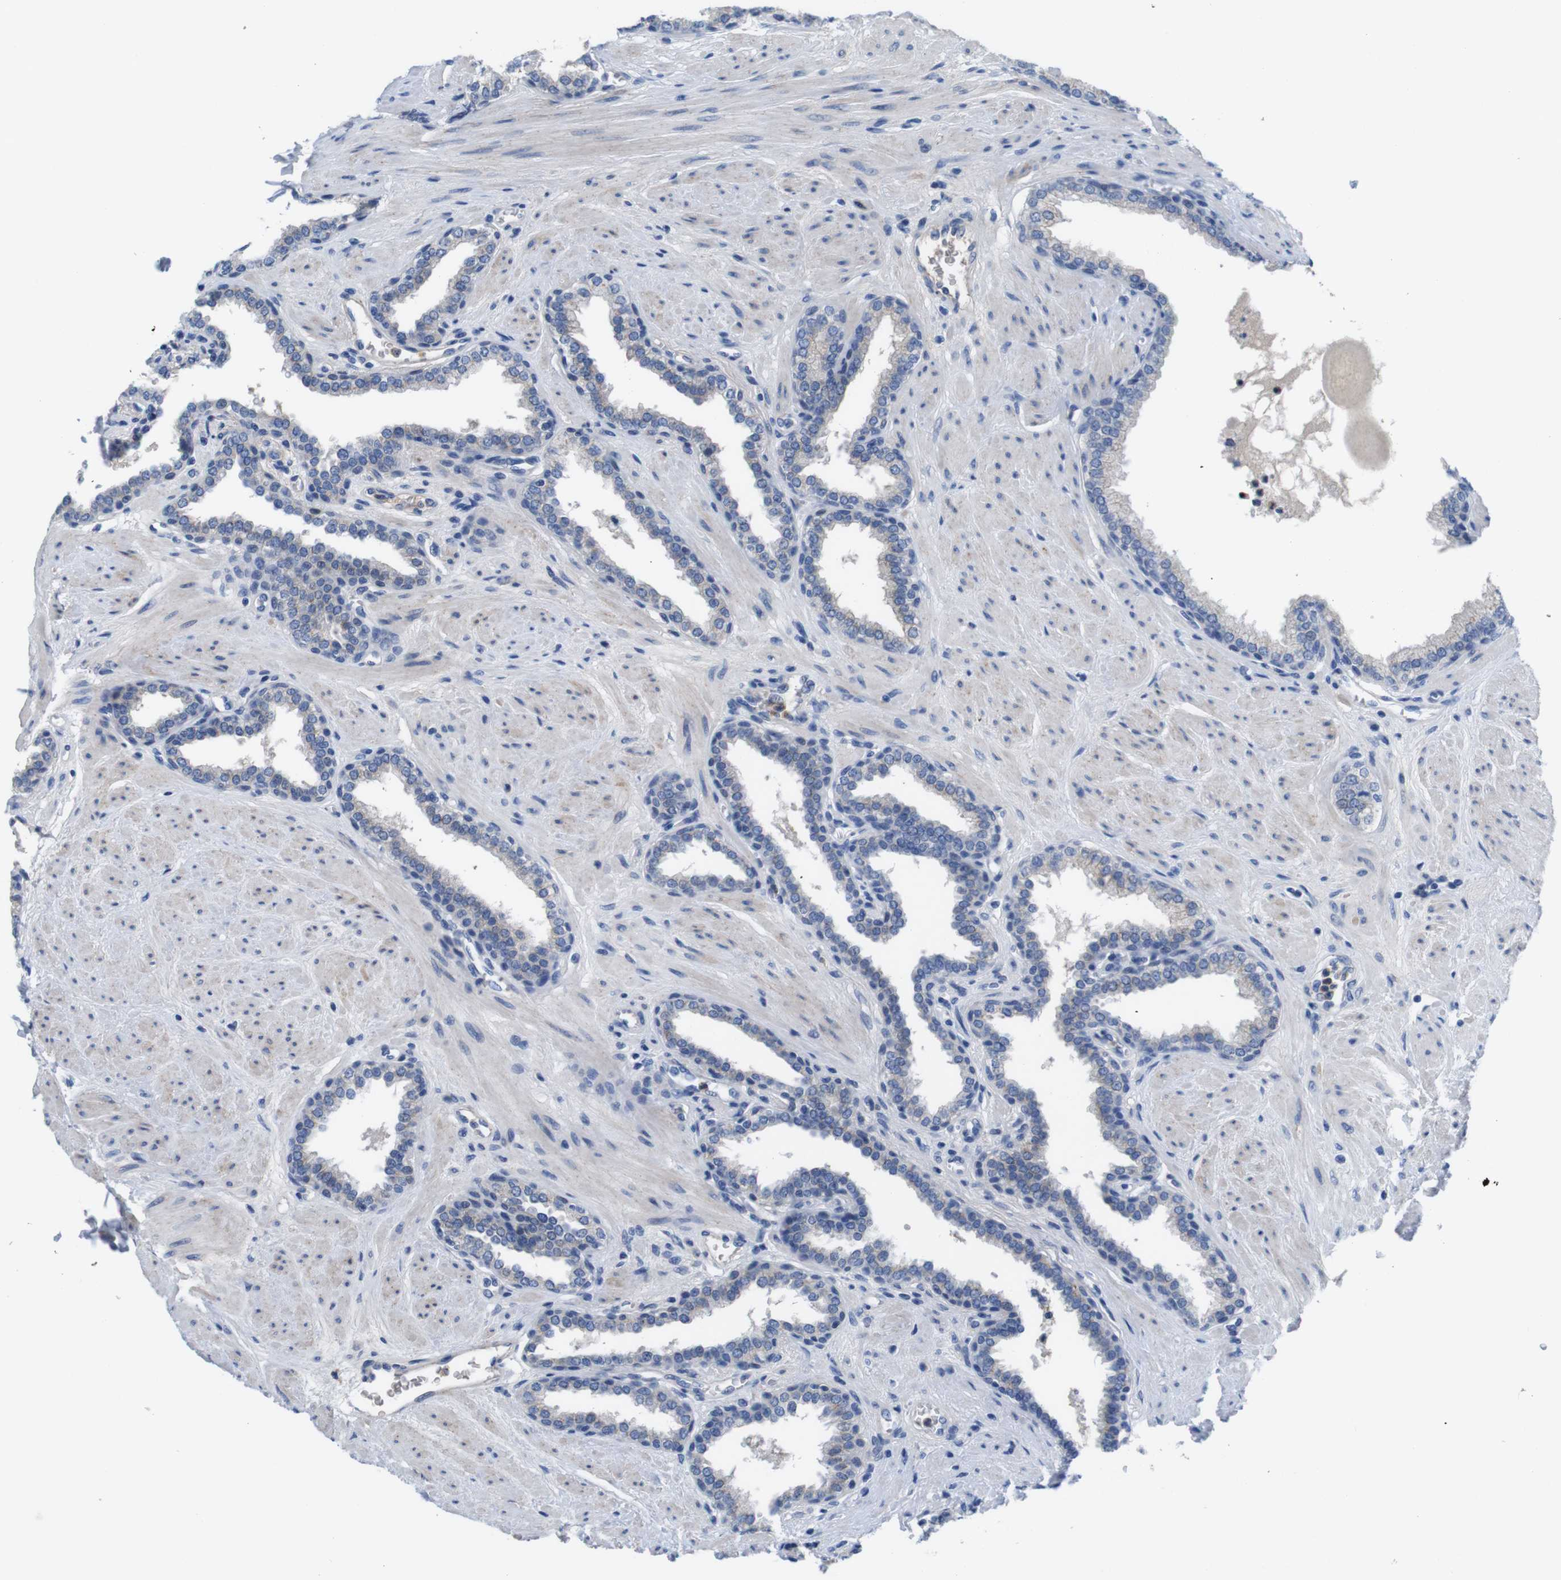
{"staining": {"intensity": "negative", "quantity": "none", "location": "none"}, "tissue": "prostate", "cell_type": "Glandular cells", "image_type": "normal", "snomed": [{"axis": "morphology", "description": "Normal tissue, NOS"}, {"axis": "topography", "description": "Prostate"}], "caption": "This is an immunohistochemistry (IHC) micrograph of unremarkable human prostate. There is no positivity in glandular cells.", "gene": "C1RL", "patient": {"sex": "male", "age": 51}}